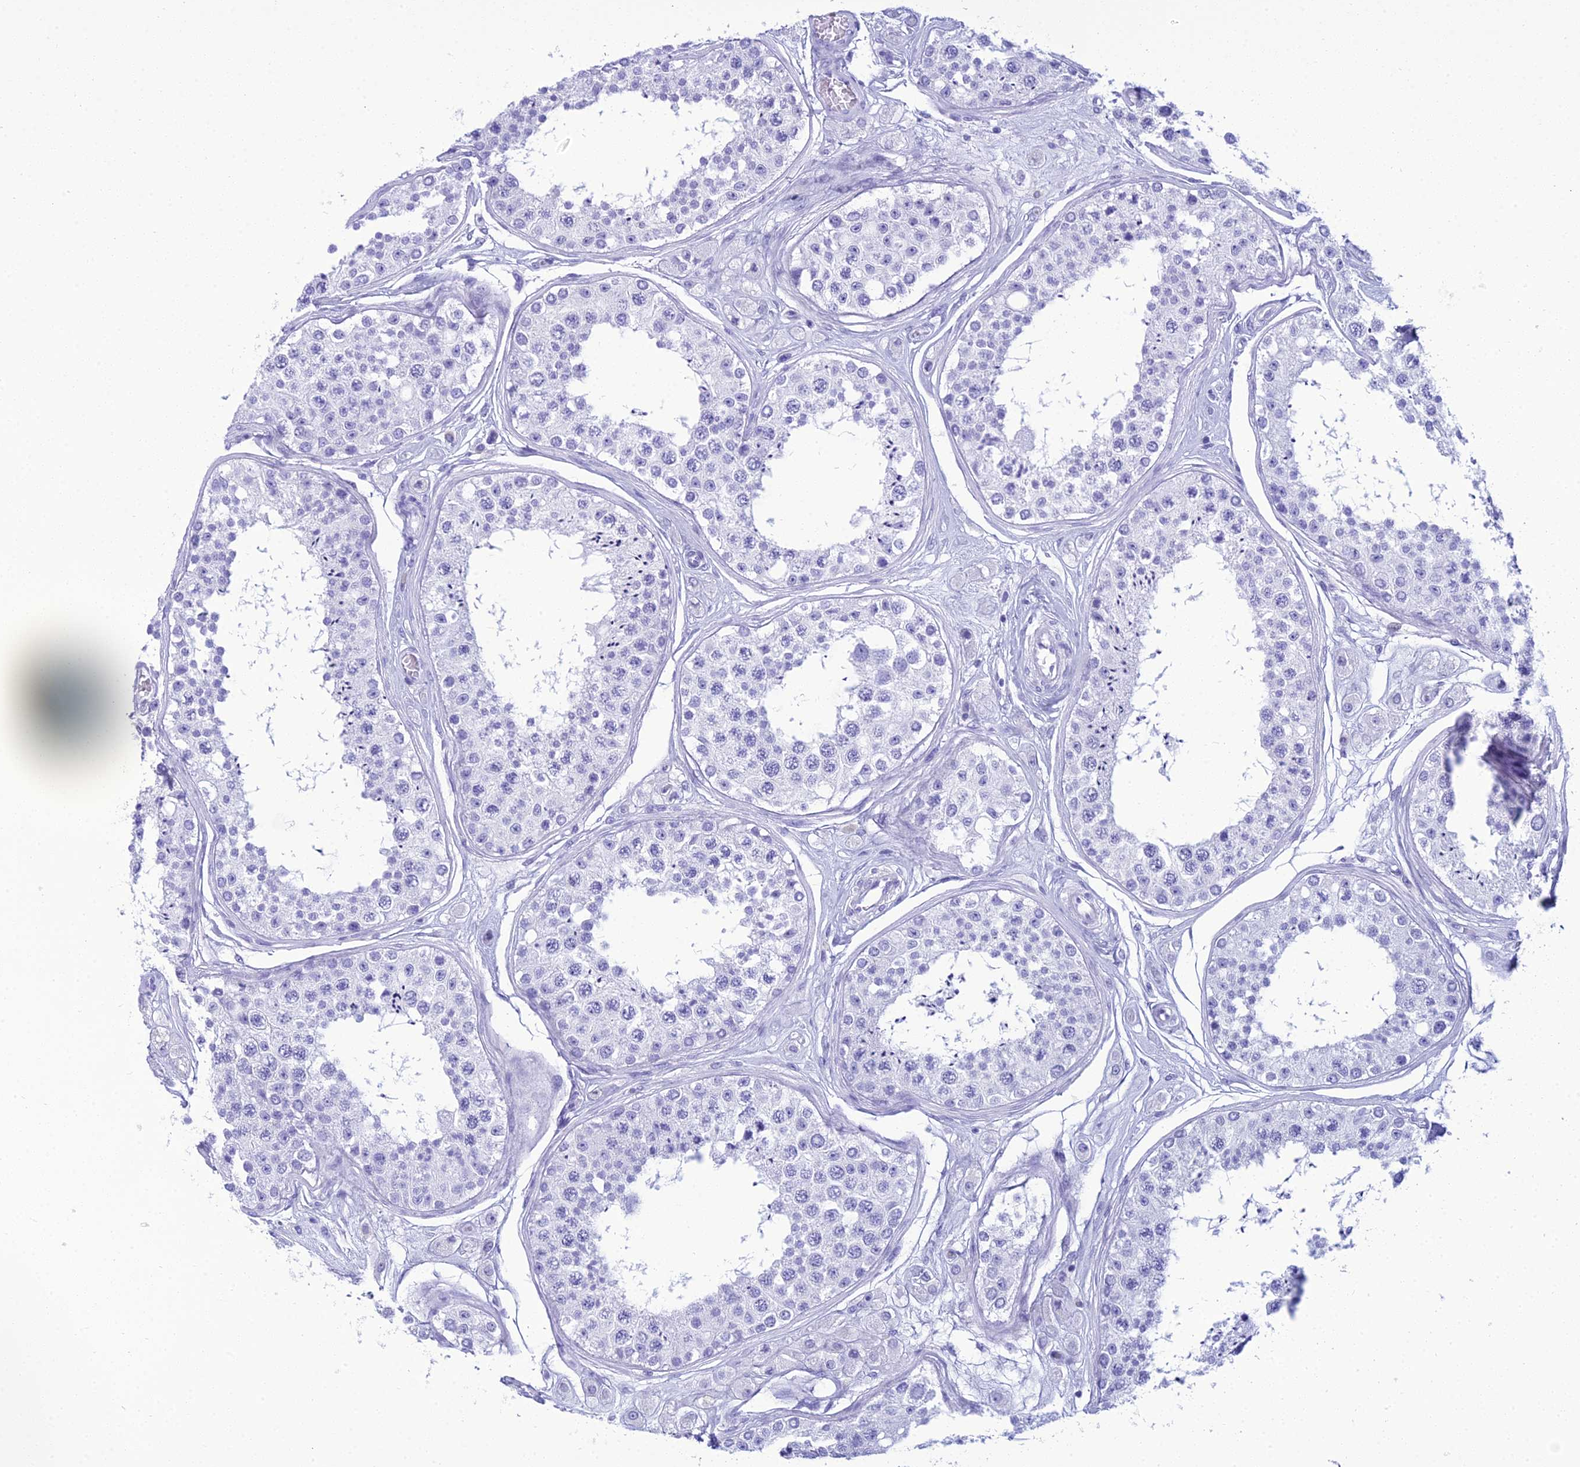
{"staining": {"intensity": "negative", "quantity": "none", "location": "none"}, "tissue": "testis", "cell_type": "Cells in seminiferous ducts", "image_type": "normal", "snomed": [{"axis": "morphology", "description": "Normal tissue, NOS"}, {"axis": "topography", "description": "Testis"}], "caption": "This is a photomicrograph of IHC staining of normal testis, which shows no positivity in cells in seminiferous ducts.", "gene": "ZNF442", "patient": {"sex": "male", "age": 25}}